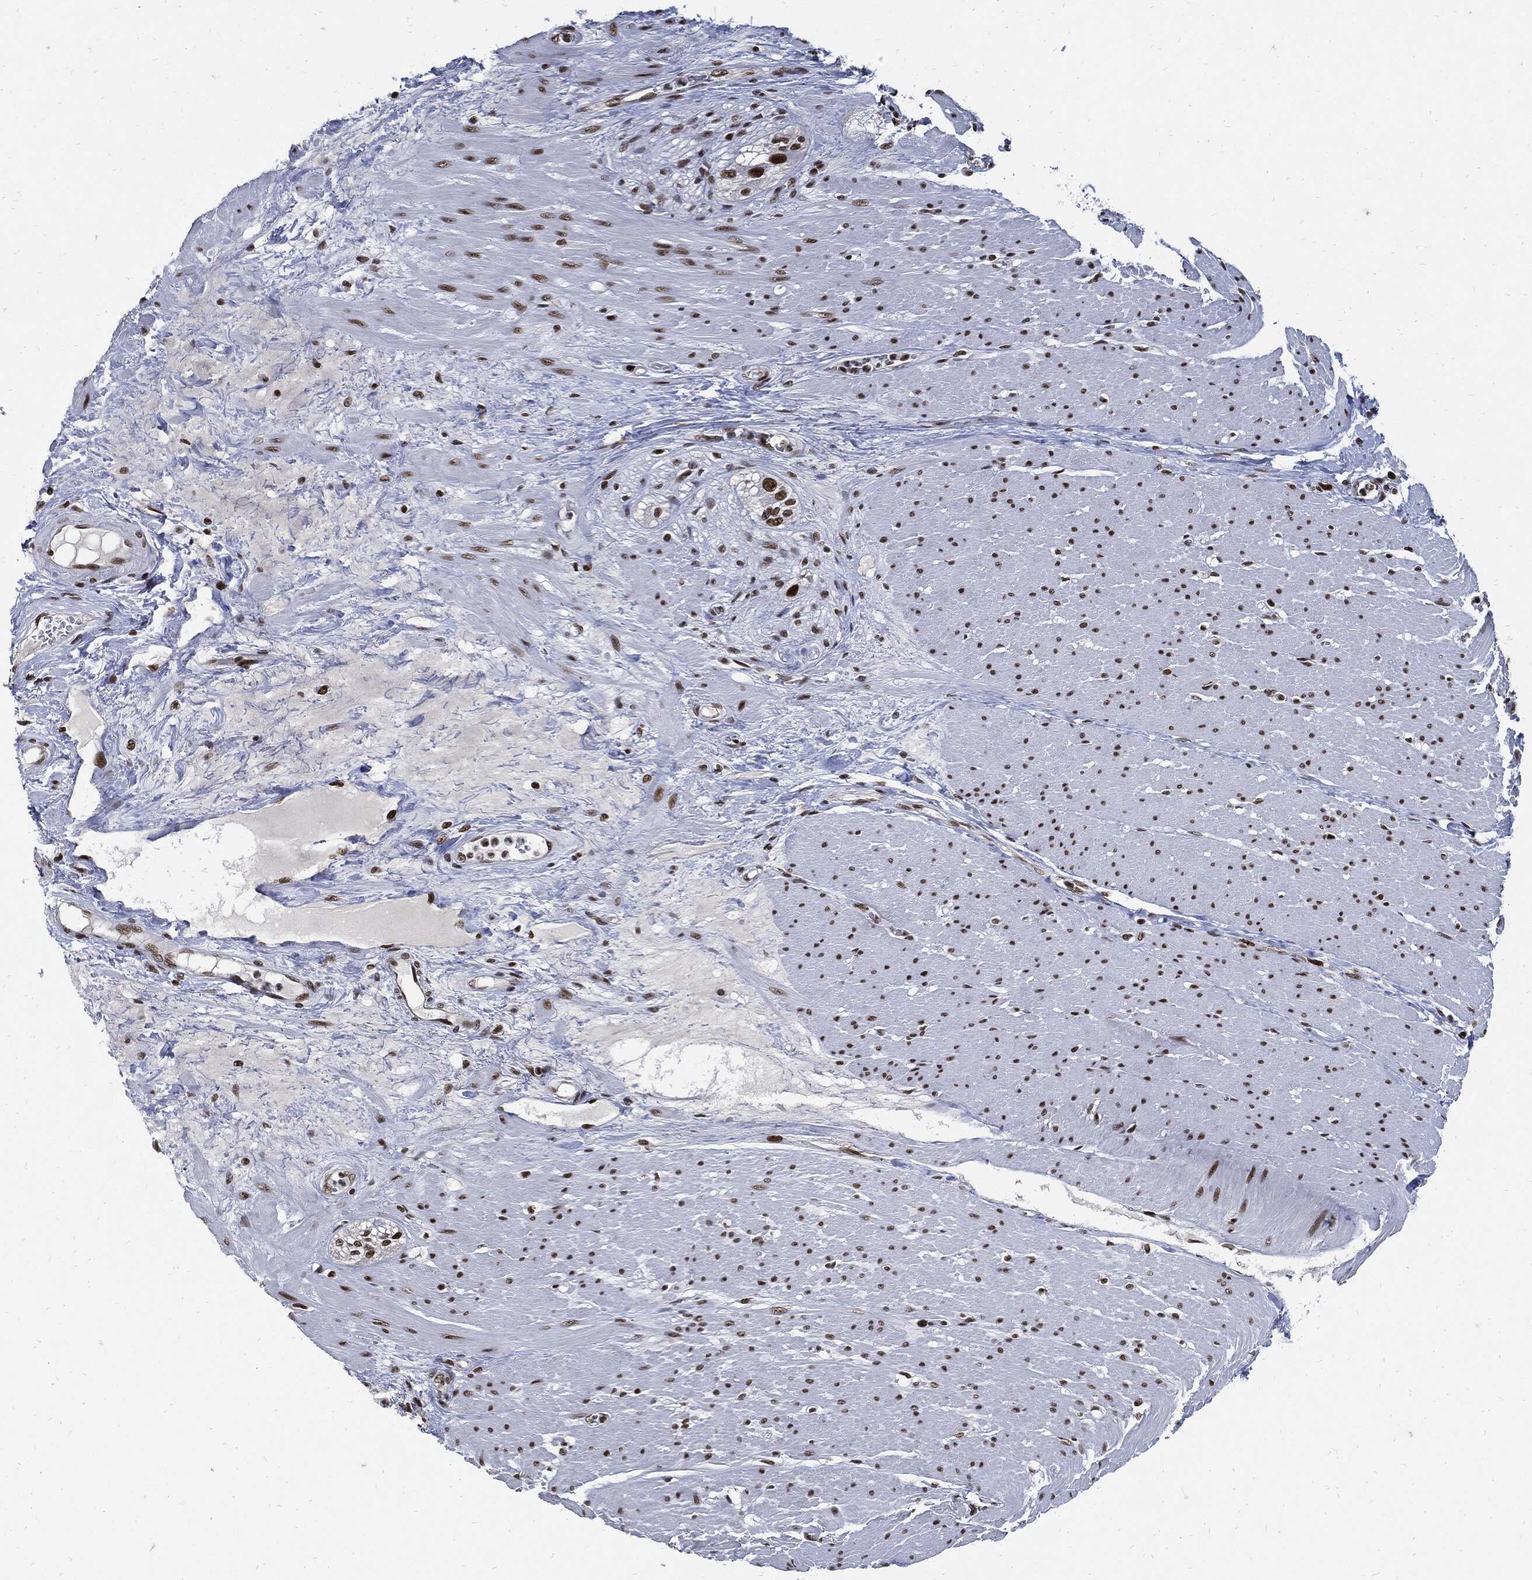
{"staining": {"intensity": "strong", "quantity": ">75%", "location": "nuclear"}, "tissue": "smooth muscle", "cell_type": "Smooth muscle cells", "image_type": "normal", "snomed": [{"axis": "morphology", "description": "Normal tissue, NOS"}, {"axis": "topography", "description": "Soft tissue"}, {"axis": "topography", "description": "Smooth muscle"}], "caption": "Immunohistochemistry (DAB) staining of benign smooth muscle reveals strong nuclear protein positivity in approximately >75% of smooth muscle cells. The staining was performed using DAB (3,3'-diaminobenzidine), with brown indicating positive protein expression. Nuclei are stained blue with hematoxylin.", "gene": "TERF2", "patient": {"sex": "male", "age": 72}}